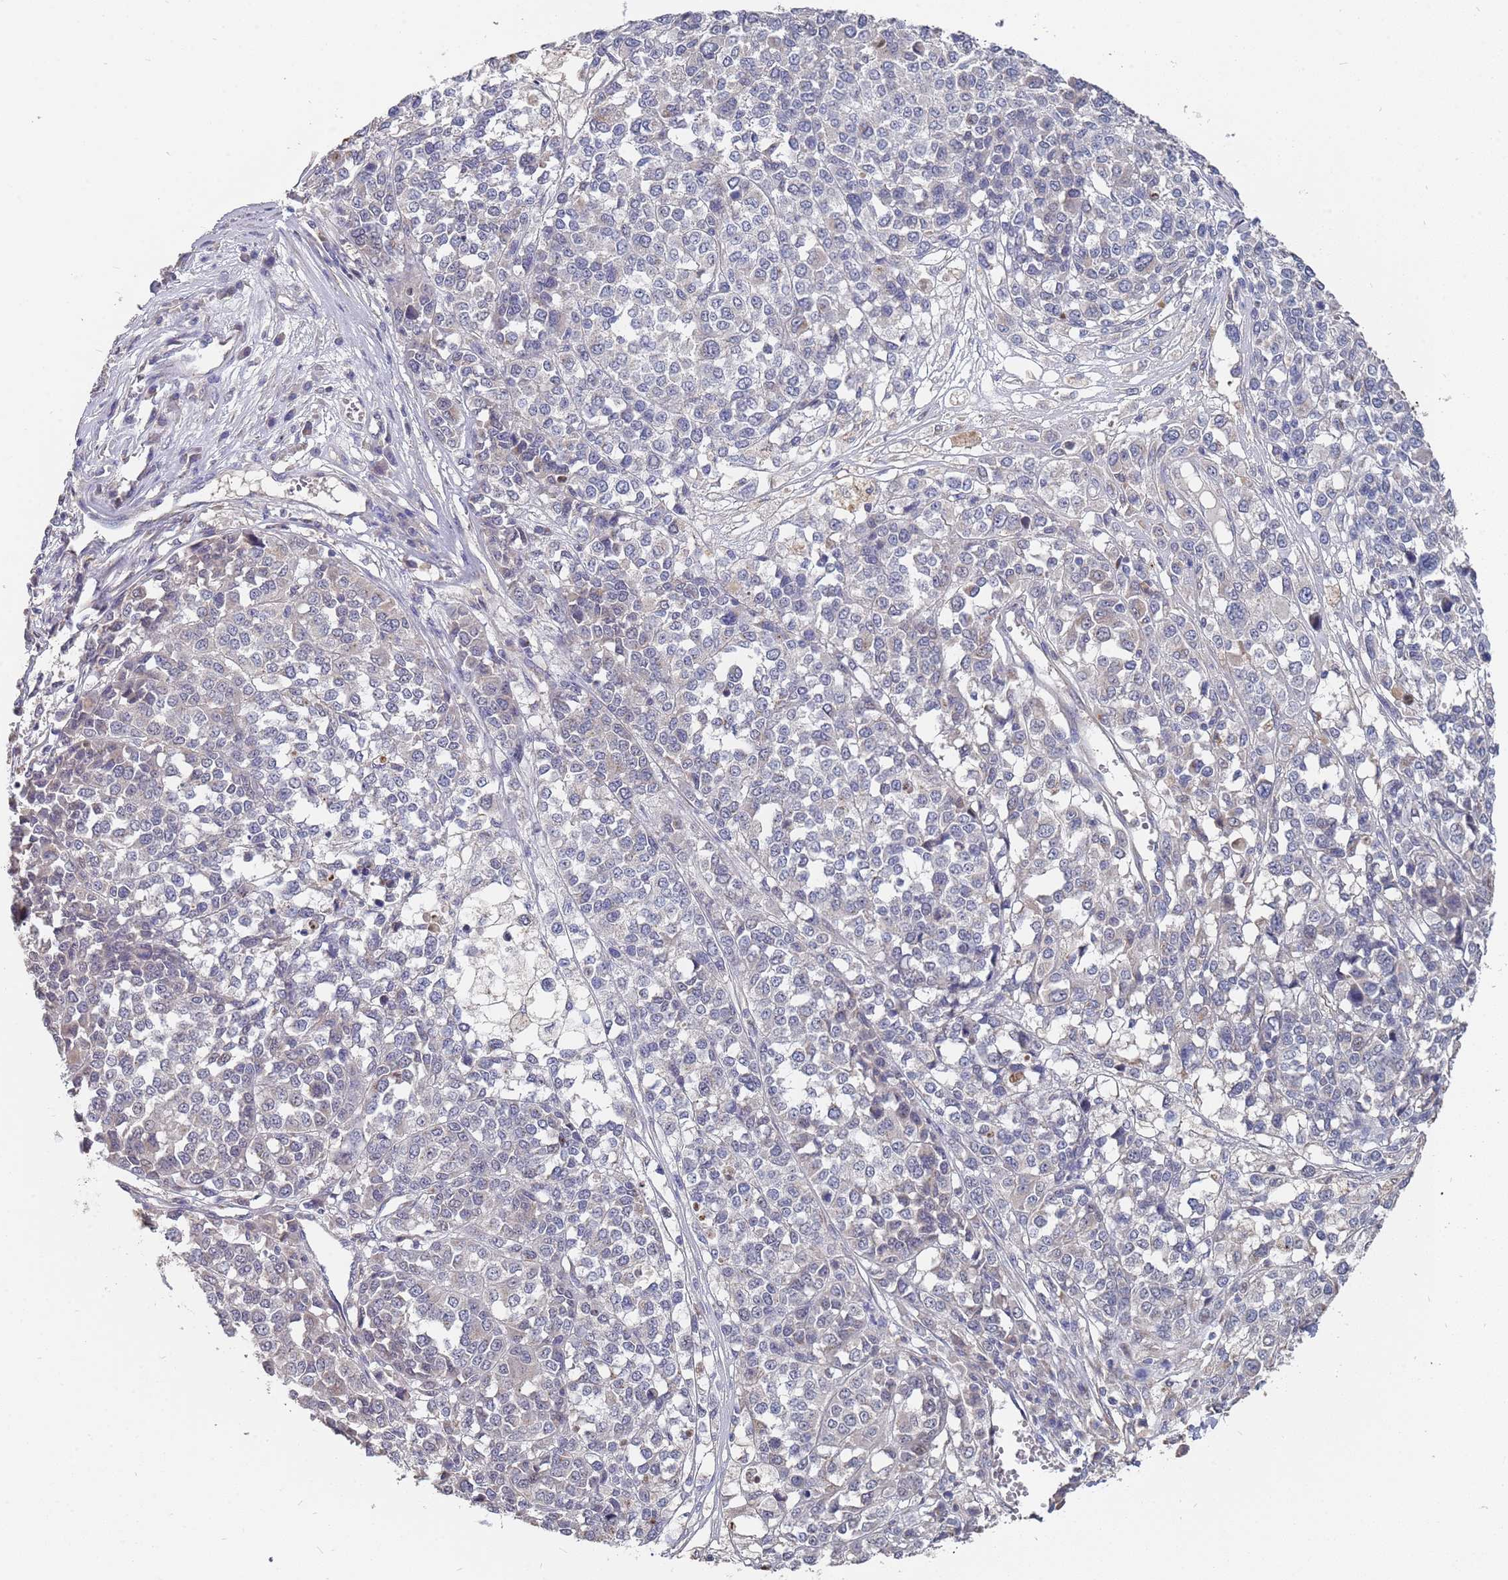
{"staining": {"intensity": "negative", "quantity": "none", "location": "none"}, "tissue": "melanoma", "cell_type": "Tumor cells", "image_type": "cancer", "snomed": [{"axis": "morphology", "description": "Malignant melanoma, Metastatic site"}, {"axis": "topography", "description": "Lymph node"}], "caption": "DAB (3,3'-diaminobenzidine) immunohistochemical staining of human melanoma reveals no significant expression in tumor cells. (DAB (3,3'-diaminobenzidine) immunohistochemistry visualized using brightfield microscopy, high magnification).", "gene": "TCEANC2", "patient": {"sex": "male", "age": 44}}